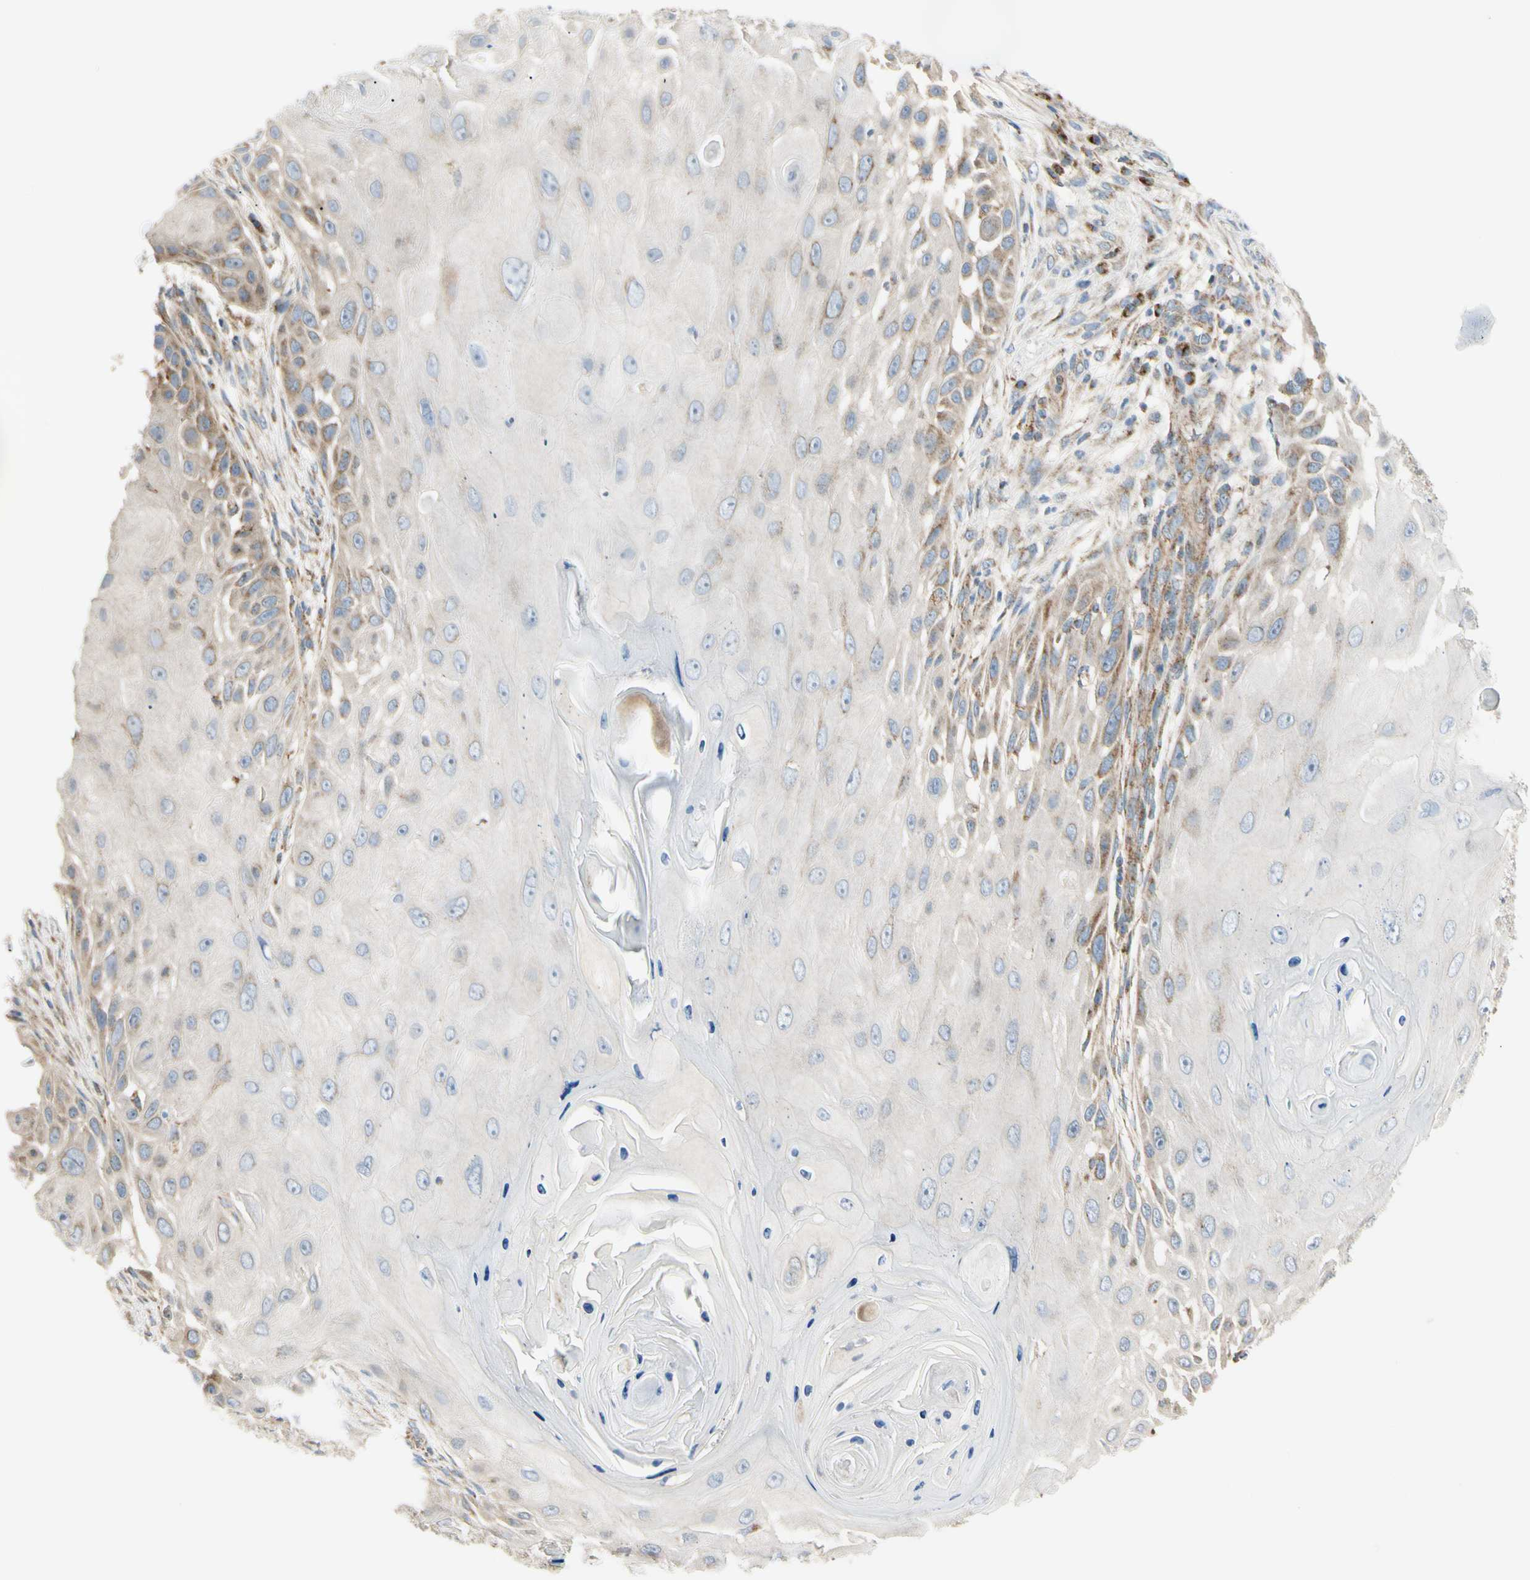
{"staining": {"intensity": "moderate", "quantity": "<25%", "location": "cytoplasmic/membranous"}, "tissue": "skin cancer", "cell_type": "Tumor cells", "image_type": "cancer", "snomed": [{"axis": "morphology", "description": "Squamous cell carcinoma, NOS"}, {"axis": "topography", "description": "Skin"}], "caption": "Protein expression analysis of human squamous cell carcinoma (skin) reveals moderate cytoplasmic/membranous positivity in about <25% of tumor cells.", "gene": "TBC1D10A", "patient": {"sex": "female", "age": 44}}